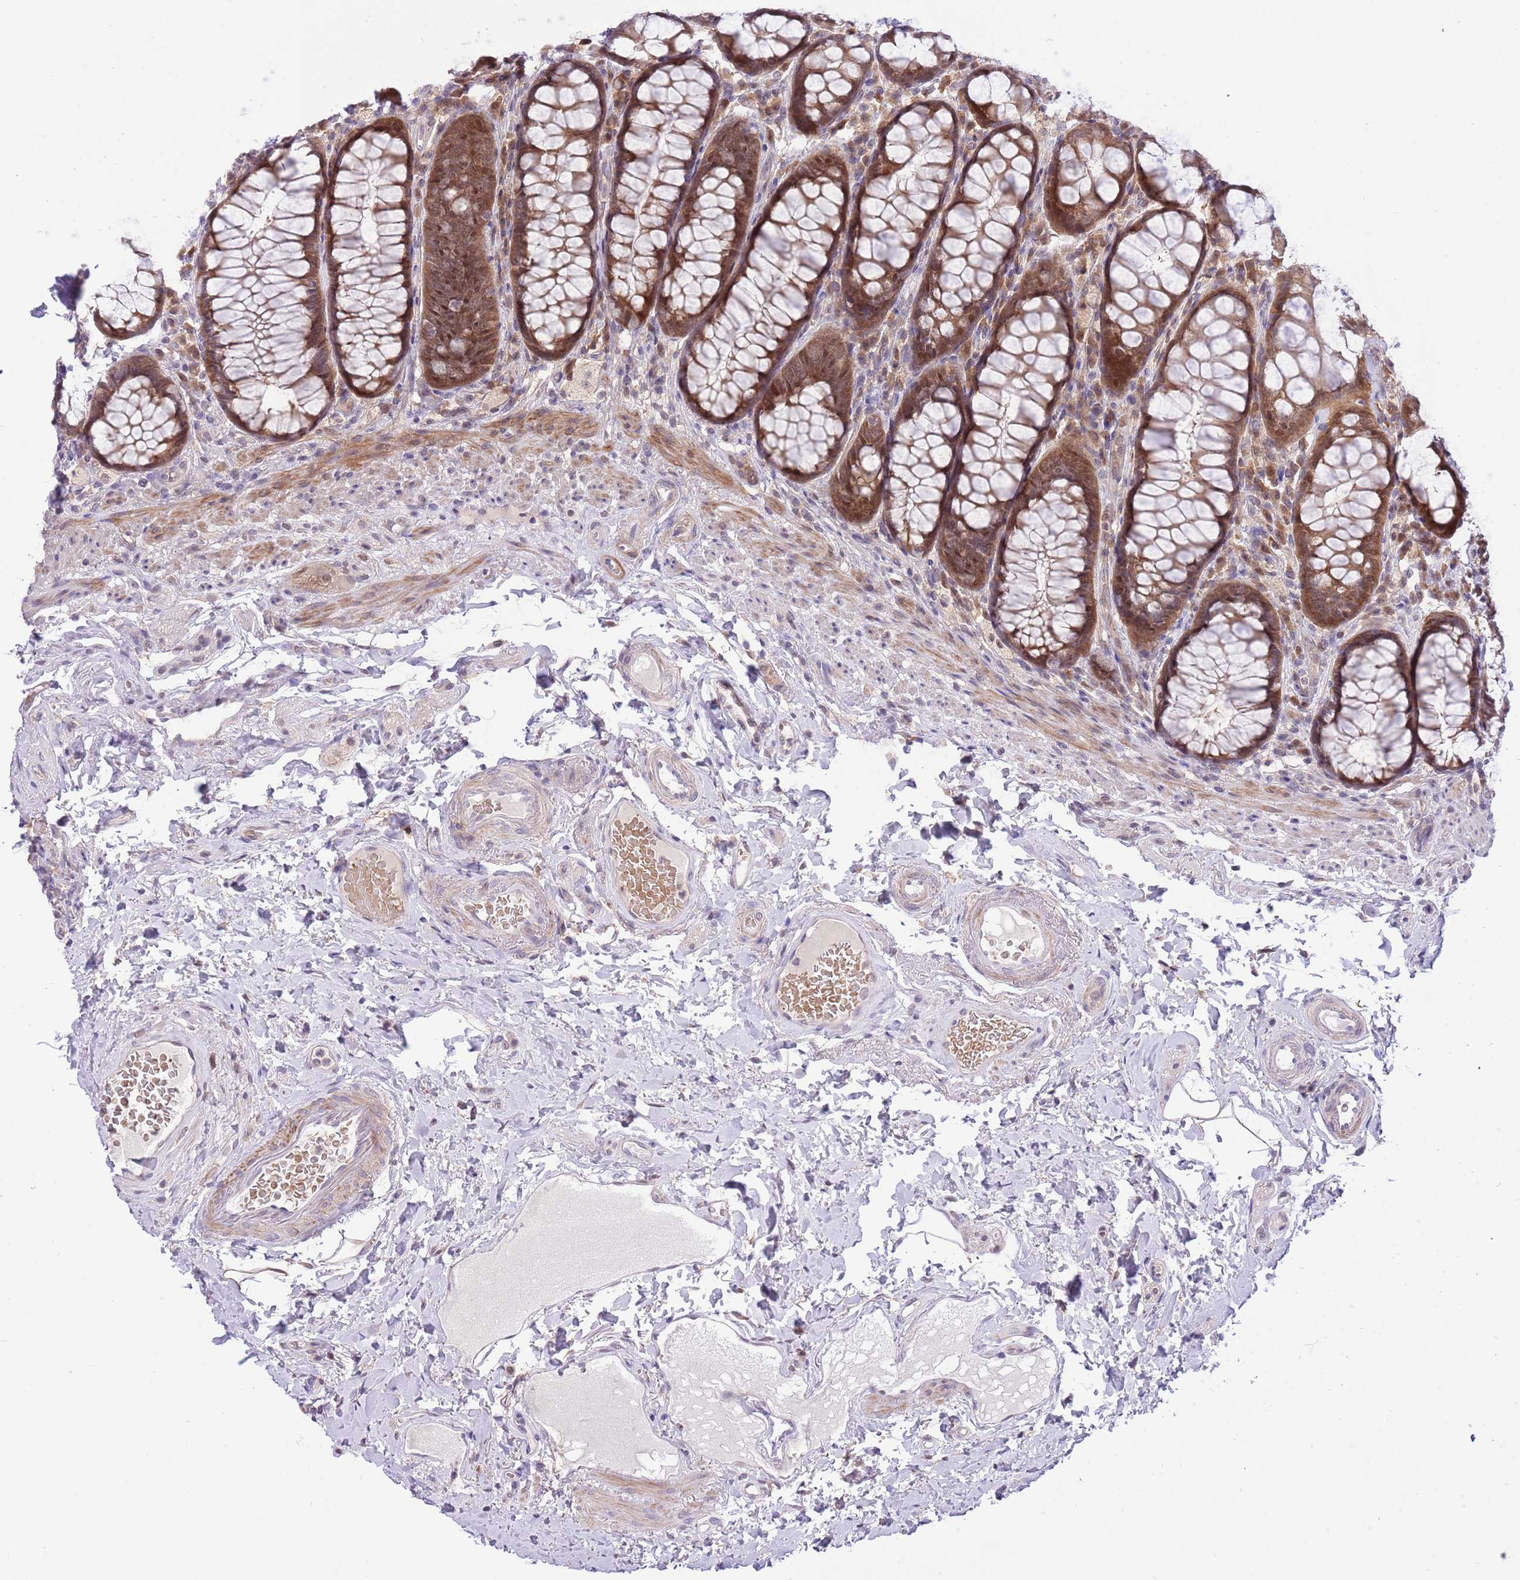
{"staining": {"intensity": "moderate", "quantity": ">75%", "location": "cytoplasmic/membranous,nuclear"}, "tissue": "rectum", "cell_type": "Glandular cells", "image_type": "normal", "snomed": [{"axis": "morphology", "description": "Normal tissue, NOS"}, {"axis": "topography", "description": "Rectum"}], "caption": "Brown immunohistochemical staining in unremarkable human rectum exhibits moderate cytoplasmic/membranous,nuclear staining in approximately >75% of glandular cells. (IHC, brightfield microscopy, high magnification).", "gene": "GALK2", "patient": {"sex": "male", "age": 83}}